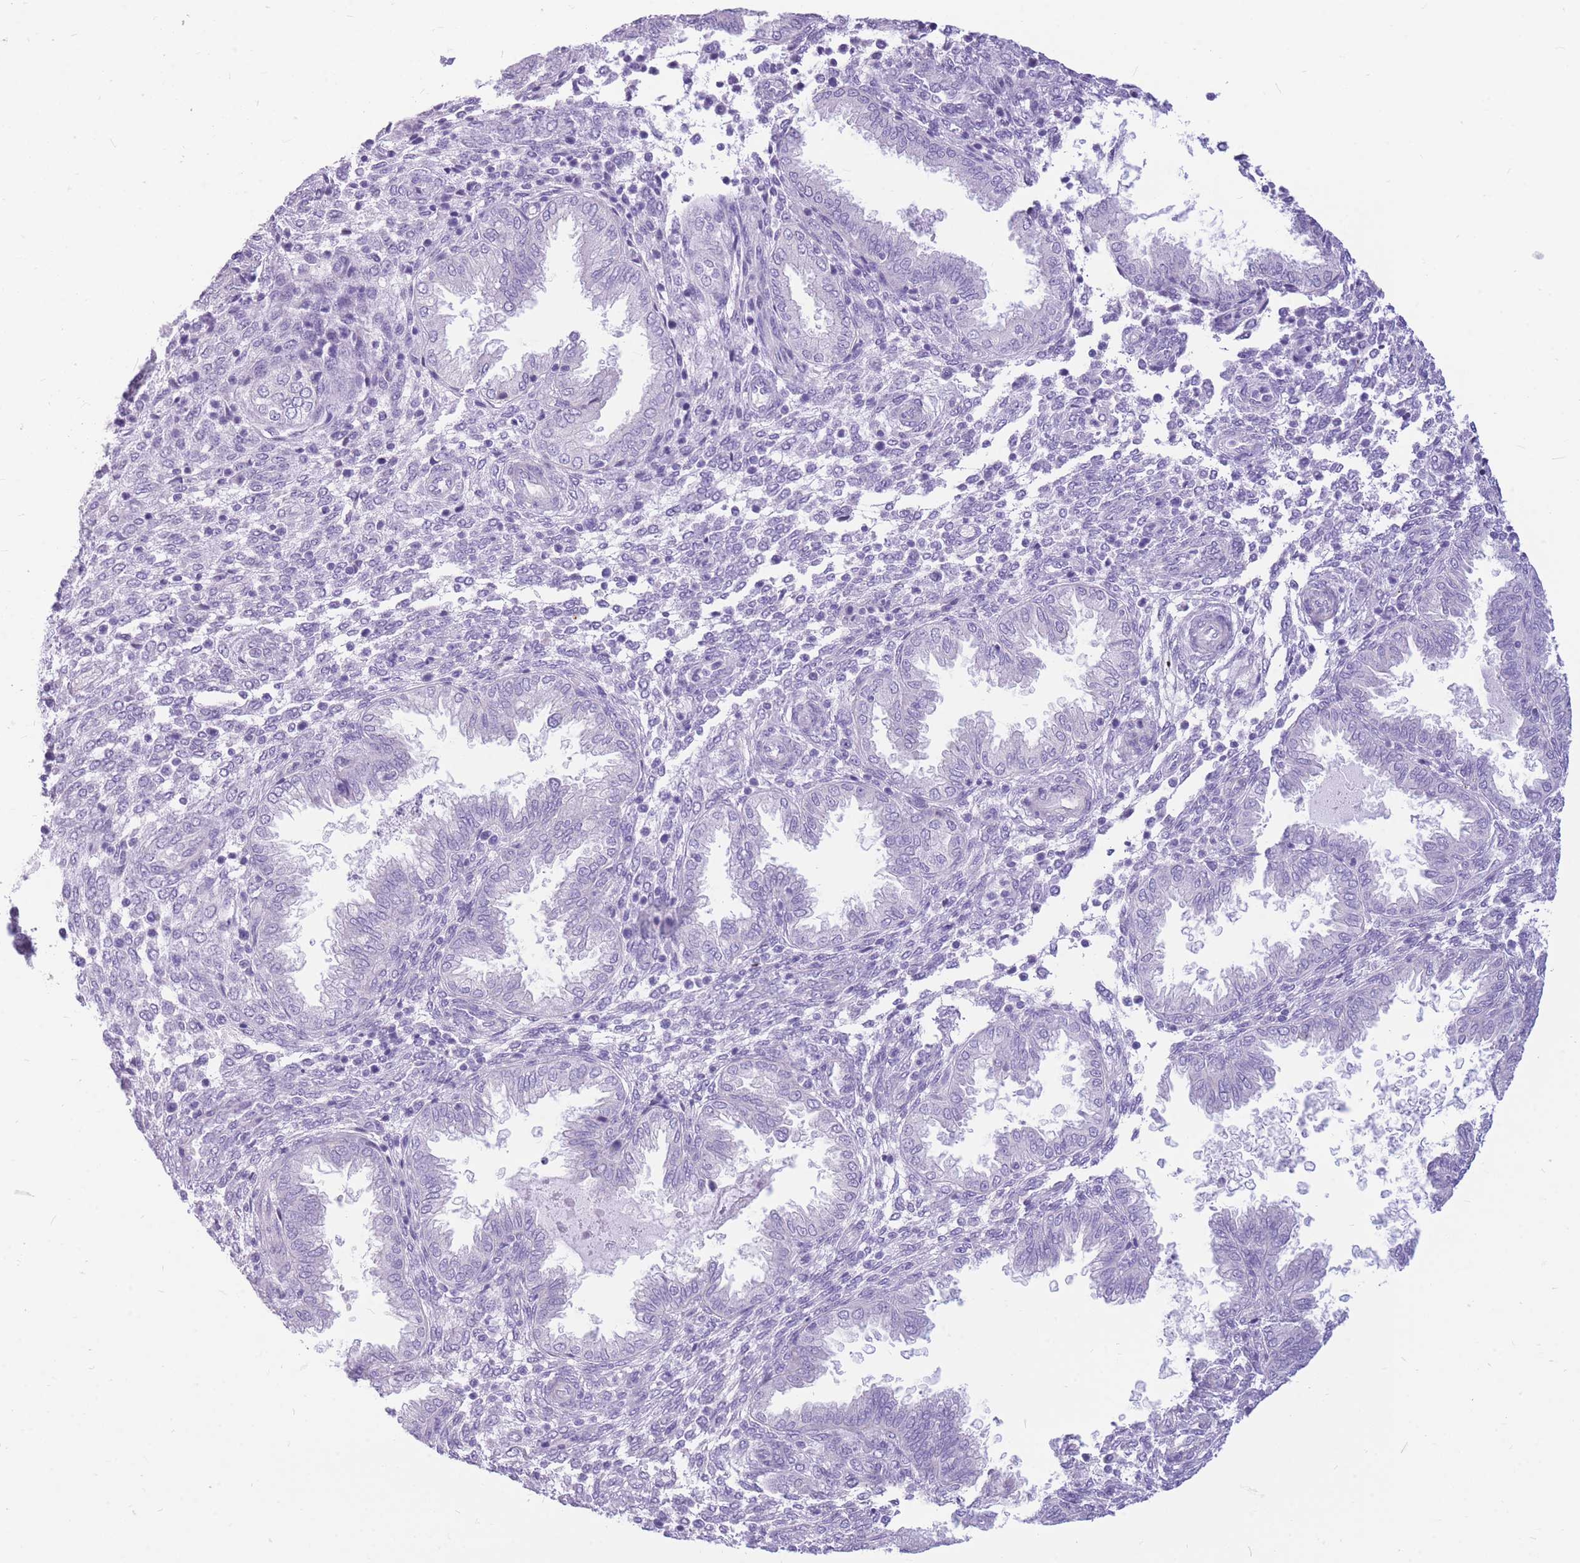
{"staining": {"intensity": "negative", "quantity": "none", "location": "none"}, "tissue": "endometrium", "cell_type": "Cells in endometrial stroma", "image_type": "normal", "snomed": [{"axis": "morphology", "description": "Normal tissue, NOS"}, {"axis": "topography", "description": "Endometrium"}], "caption": "Photomicrograph shows no significant protein staining in cells in endometrial stroma of benign endometrium.", "gene": "ZNF311", "patient": {"sex": "female", "age": 33}}